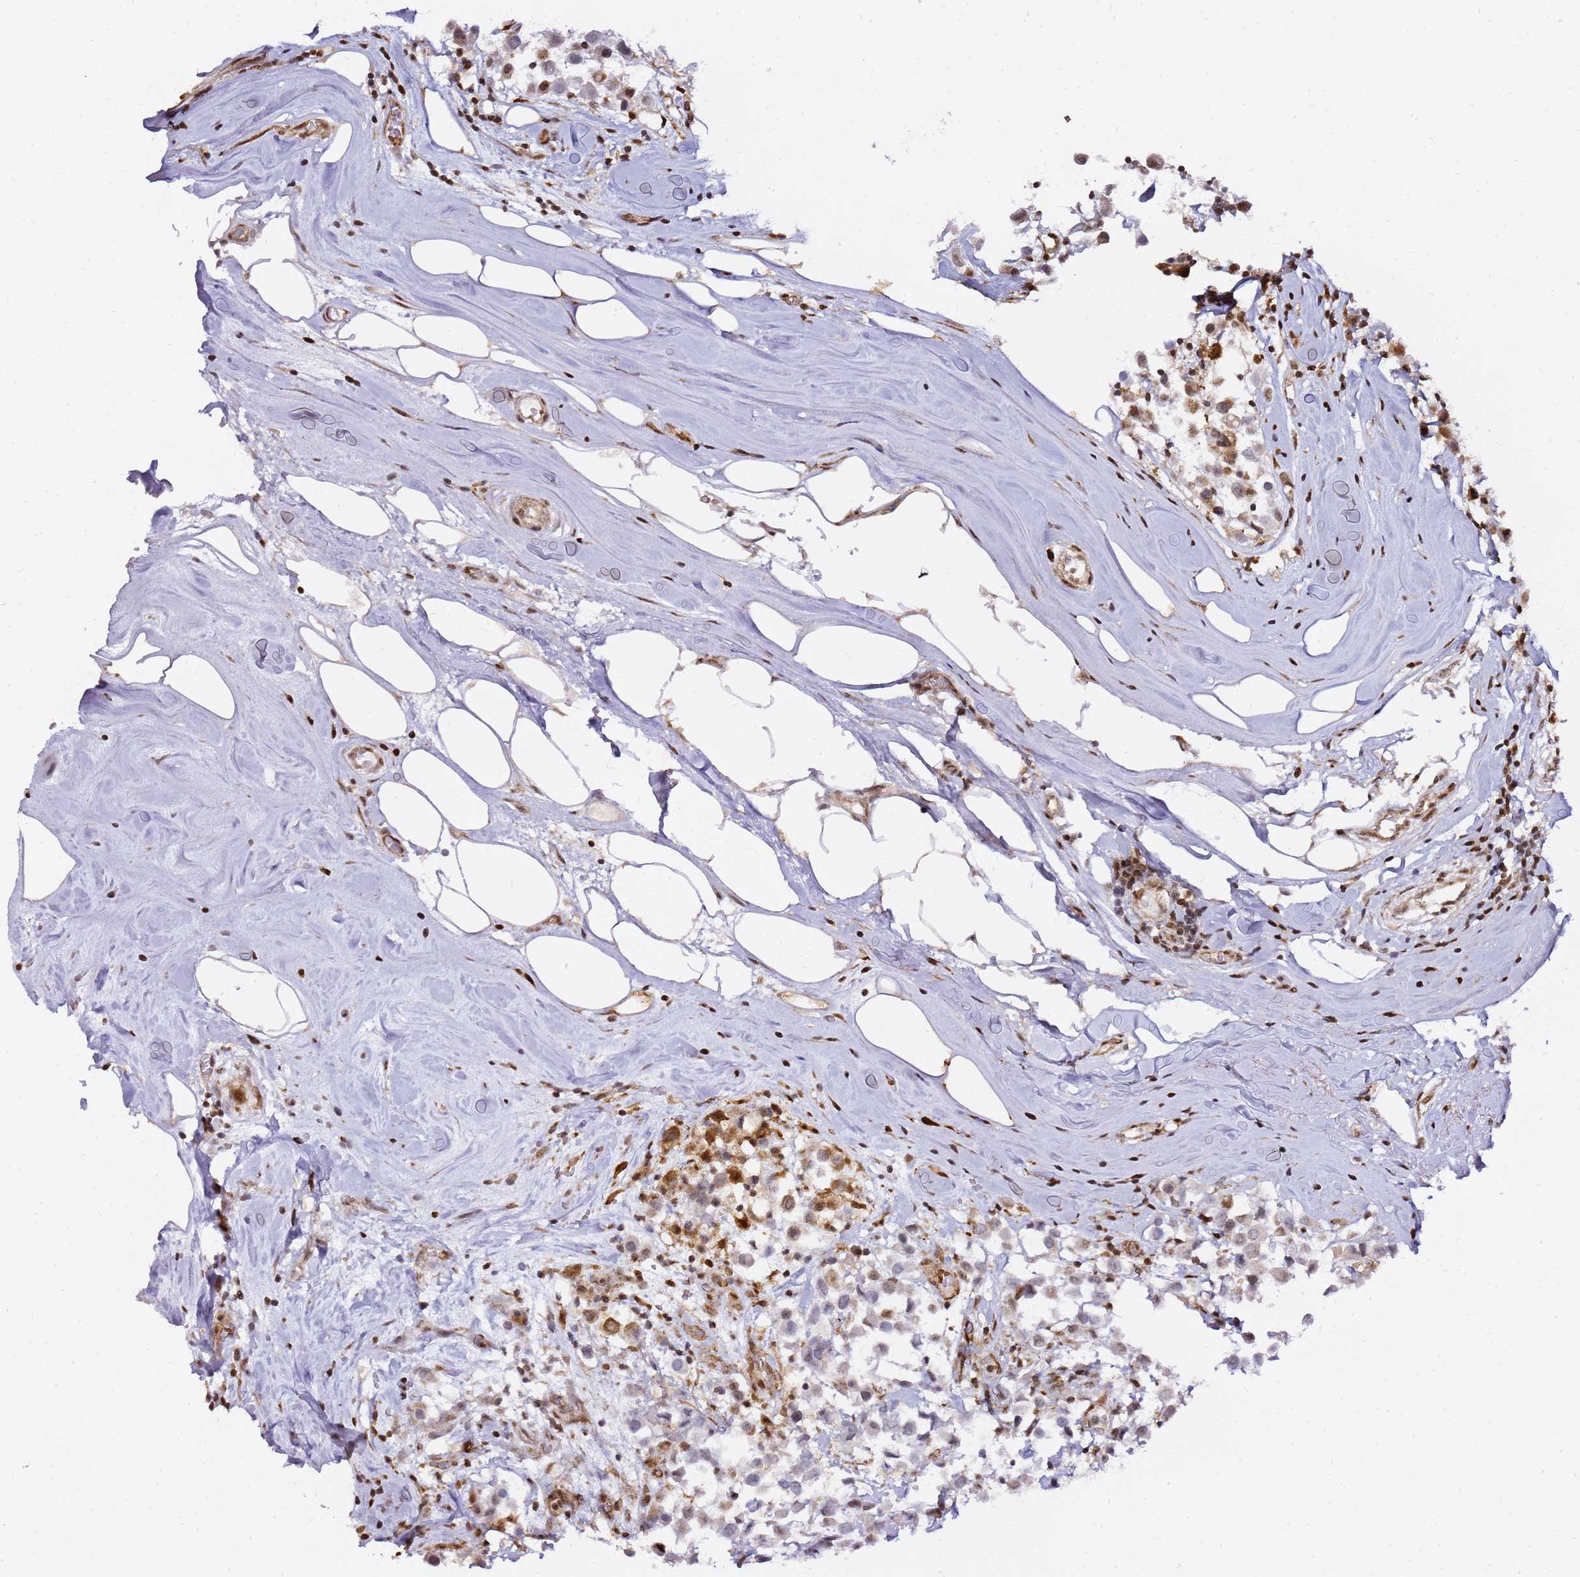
{"staining": {"intensity": "weak", "quantity": "25%-75%", "location": "cytoplasmic/membranous,nuclear"}, "tissue": "breast cancer", "cell_type": "Tumor cells", "image_type": "cancer", "snomed": [{"axis": "morphology", "description": "Duct carcinoma"}, {"axis": "topography", "description": "Breast"}], "caption": "The histopathology image shows staining of infiltrating ductal carcinoma (breast), revealing weak cytoplasmic/membranous and nuclear protein positivity (brown color) within tumor cells. (DAB (3,3'-diaminobenzidine) IHC, brown staining for protein, blue staining for nuclei).", "gene": "GBP2", "patient": {"sex": "female", "age": 61}}